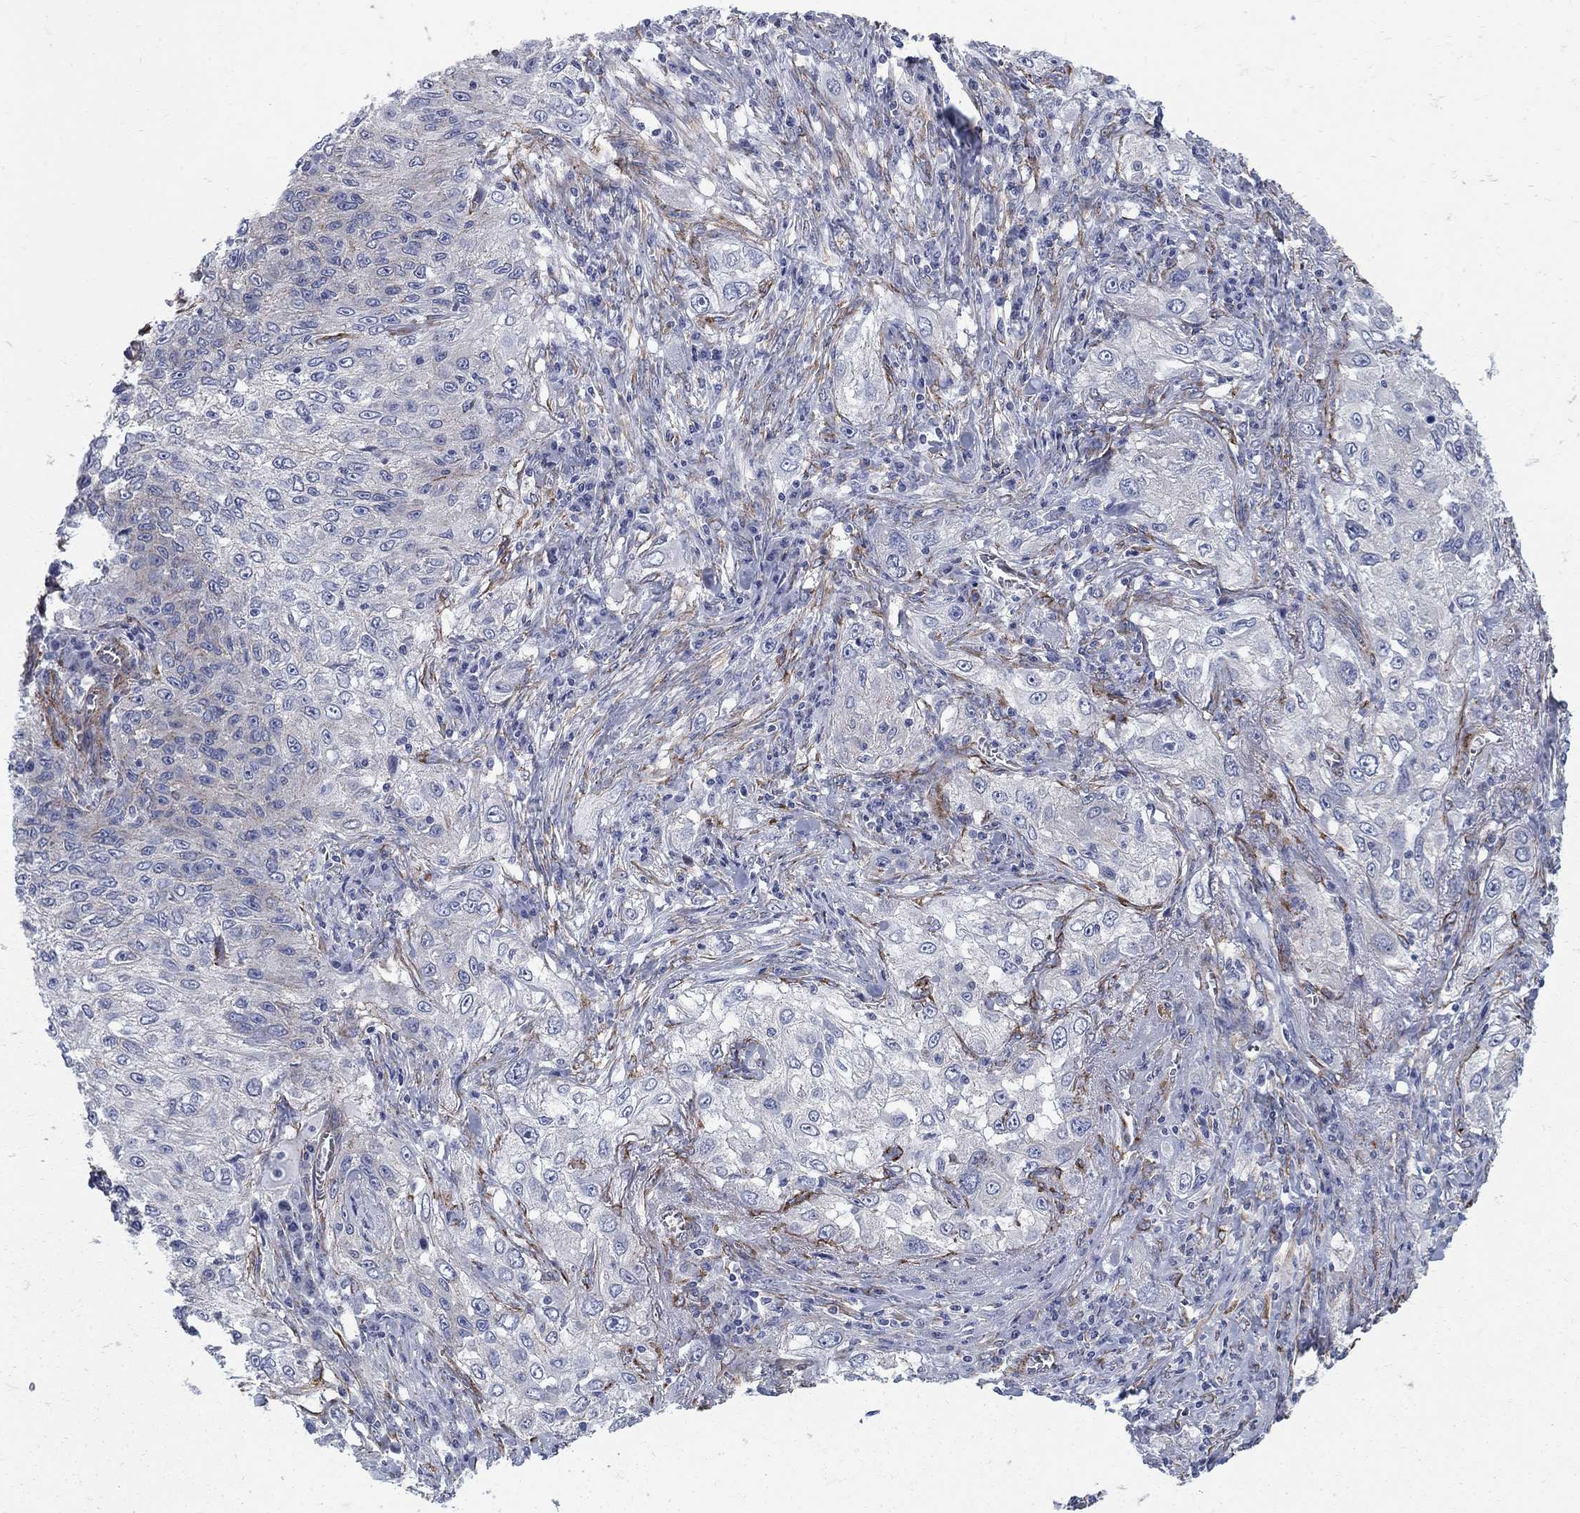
{"staining": {"intensity": "negative", "quantity": "none", "location": "none"}, "tissue": "lung cancer", "cell_type": "Tumor cells", "image_type": "cancer", "snomed": [{"axis": "morphology", "description": "Squamous cell carcinoma, NOS"}, {"axis": "topography", "description": "Lung"}], "caption": "Immunohistochemistry image of neoplastic tissue: lung squamous cell carcinoma stained with DAB (3,3'-diaminobenzidine) demonstrates no significant protein positivity in tumor cells.", "gene": "SEPTIN8", "patient": {"sex": "female", "age": 69}}